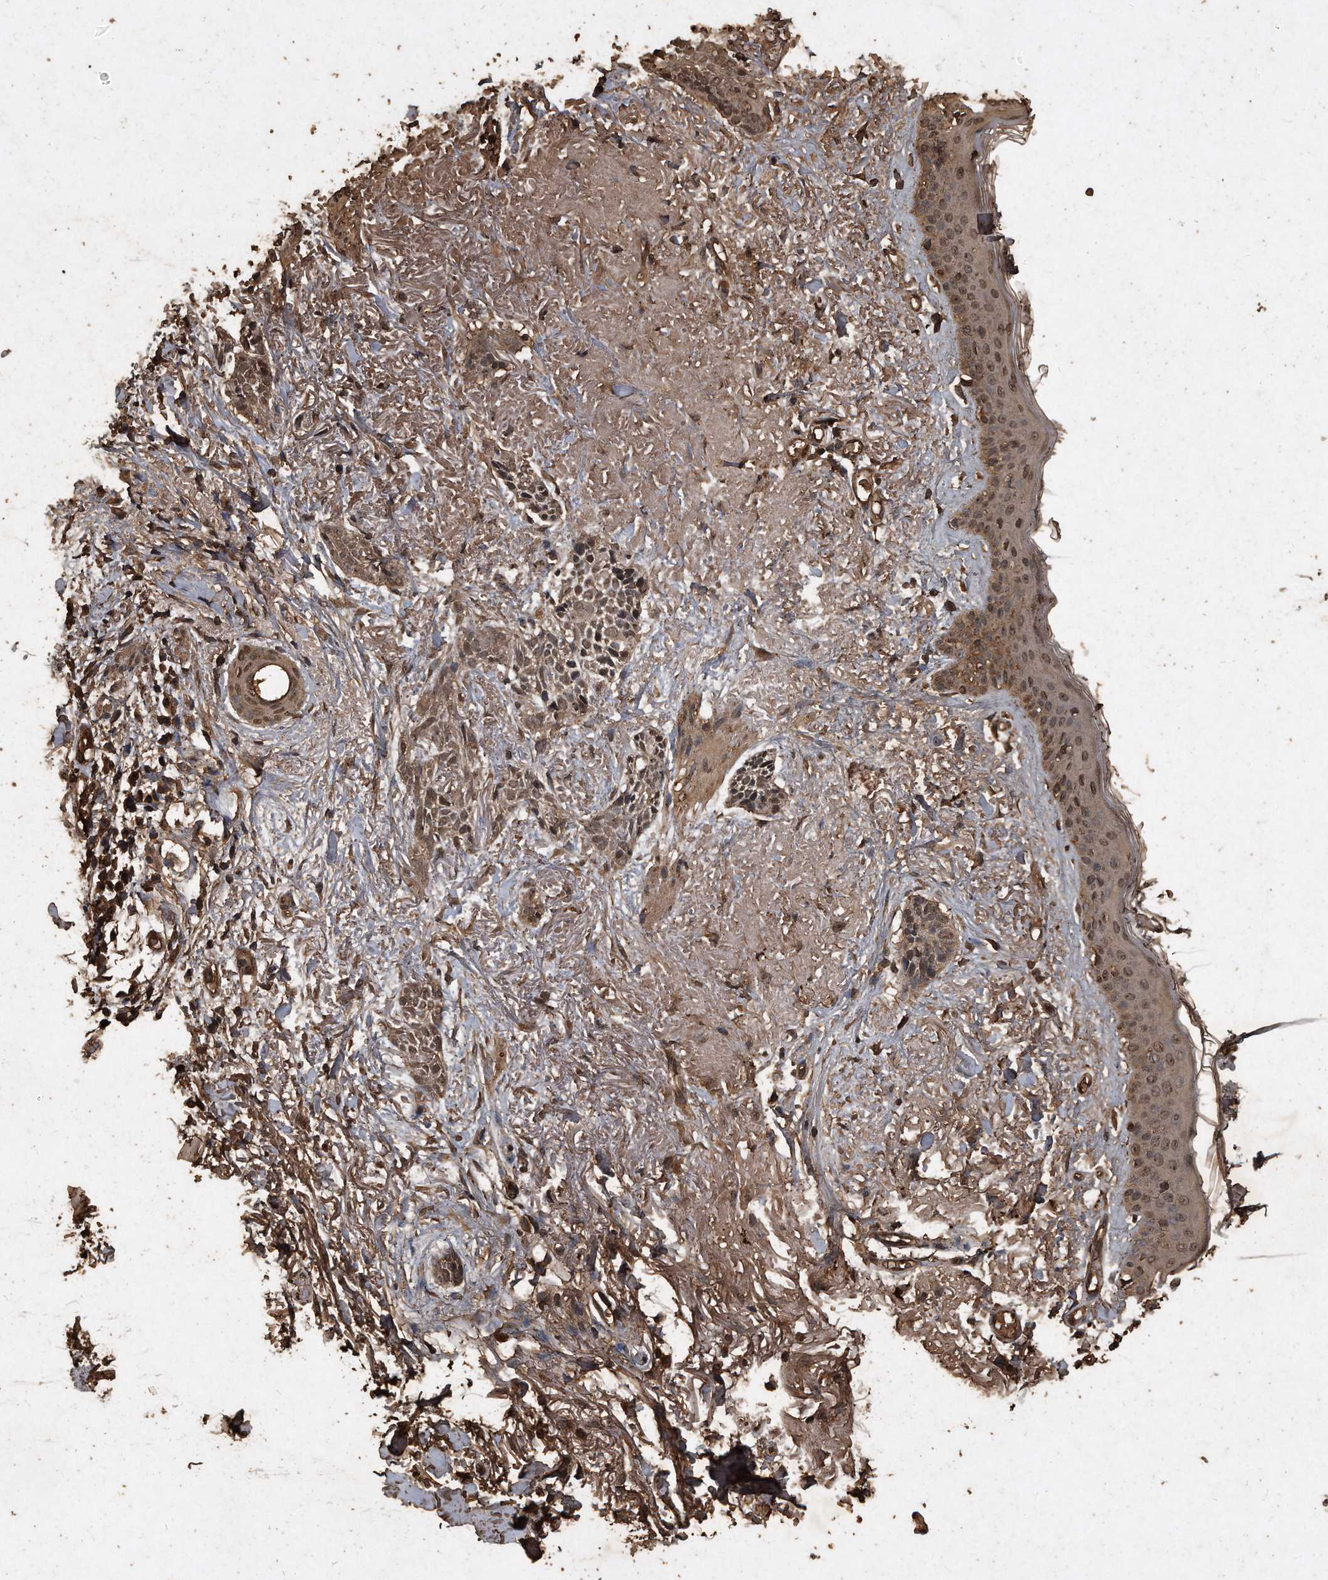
{"staining": {"intensity": "moderate", "quantity": "25%-75%", "location": "cytoplasmic/membranous,nuclear"}, "tissue": "skin cancer", "cell_type": "Tumor cells", "image_type": "cancer", "snomed": [{"axis": "morphology", "description": "Basal cell carcinoma"}, {"axis": "topography", "description": "Skin"}], "caption": "This is a histology image of immunohistochemistry staining of skin cancer, which shows moderate expression in the cytoplasmic/membranous and nuclear of tumor cells.", "gene": "CFLAR", "patient": {"sex": "female", "age": 84}}